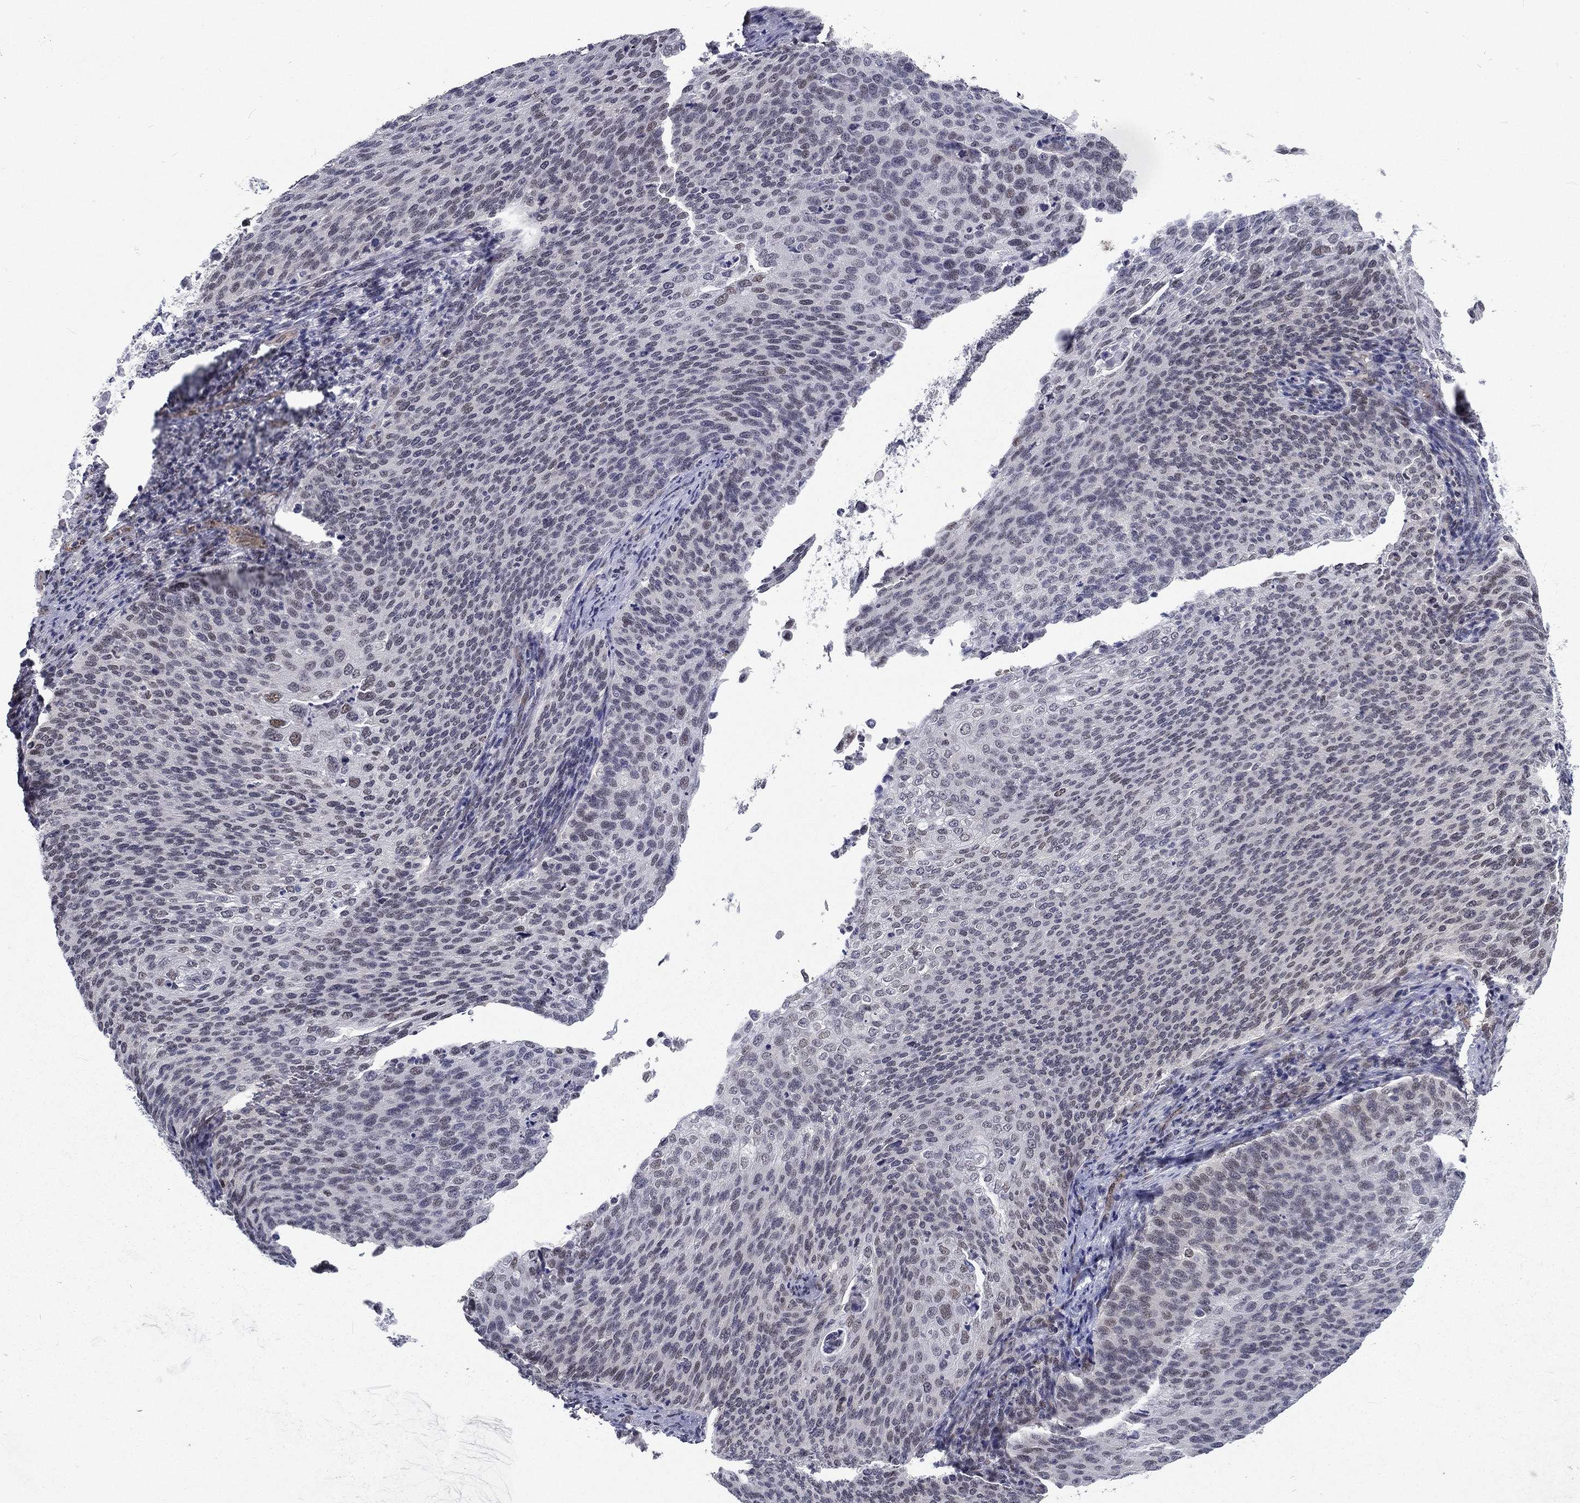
{"staining": {"intensity": "negative", "quantity": "none", "location": "none"}, "tissue": "cervical cancer", "cell_type": "Tumor cells", "image_type": "cancer", "snomed": [{"axis": "morphology", "description": "Squamous cell carcinoma, NOS"}, {"axis": "topography", "description": "Cervix"}], "caption": "Cervical cancer was stained to show a protein in brown. There is no significant expression in tumor cells. Nuclei are stained in blue.", "gene": "ZBED1", "patient": {"sex": "female", "age": 52}}